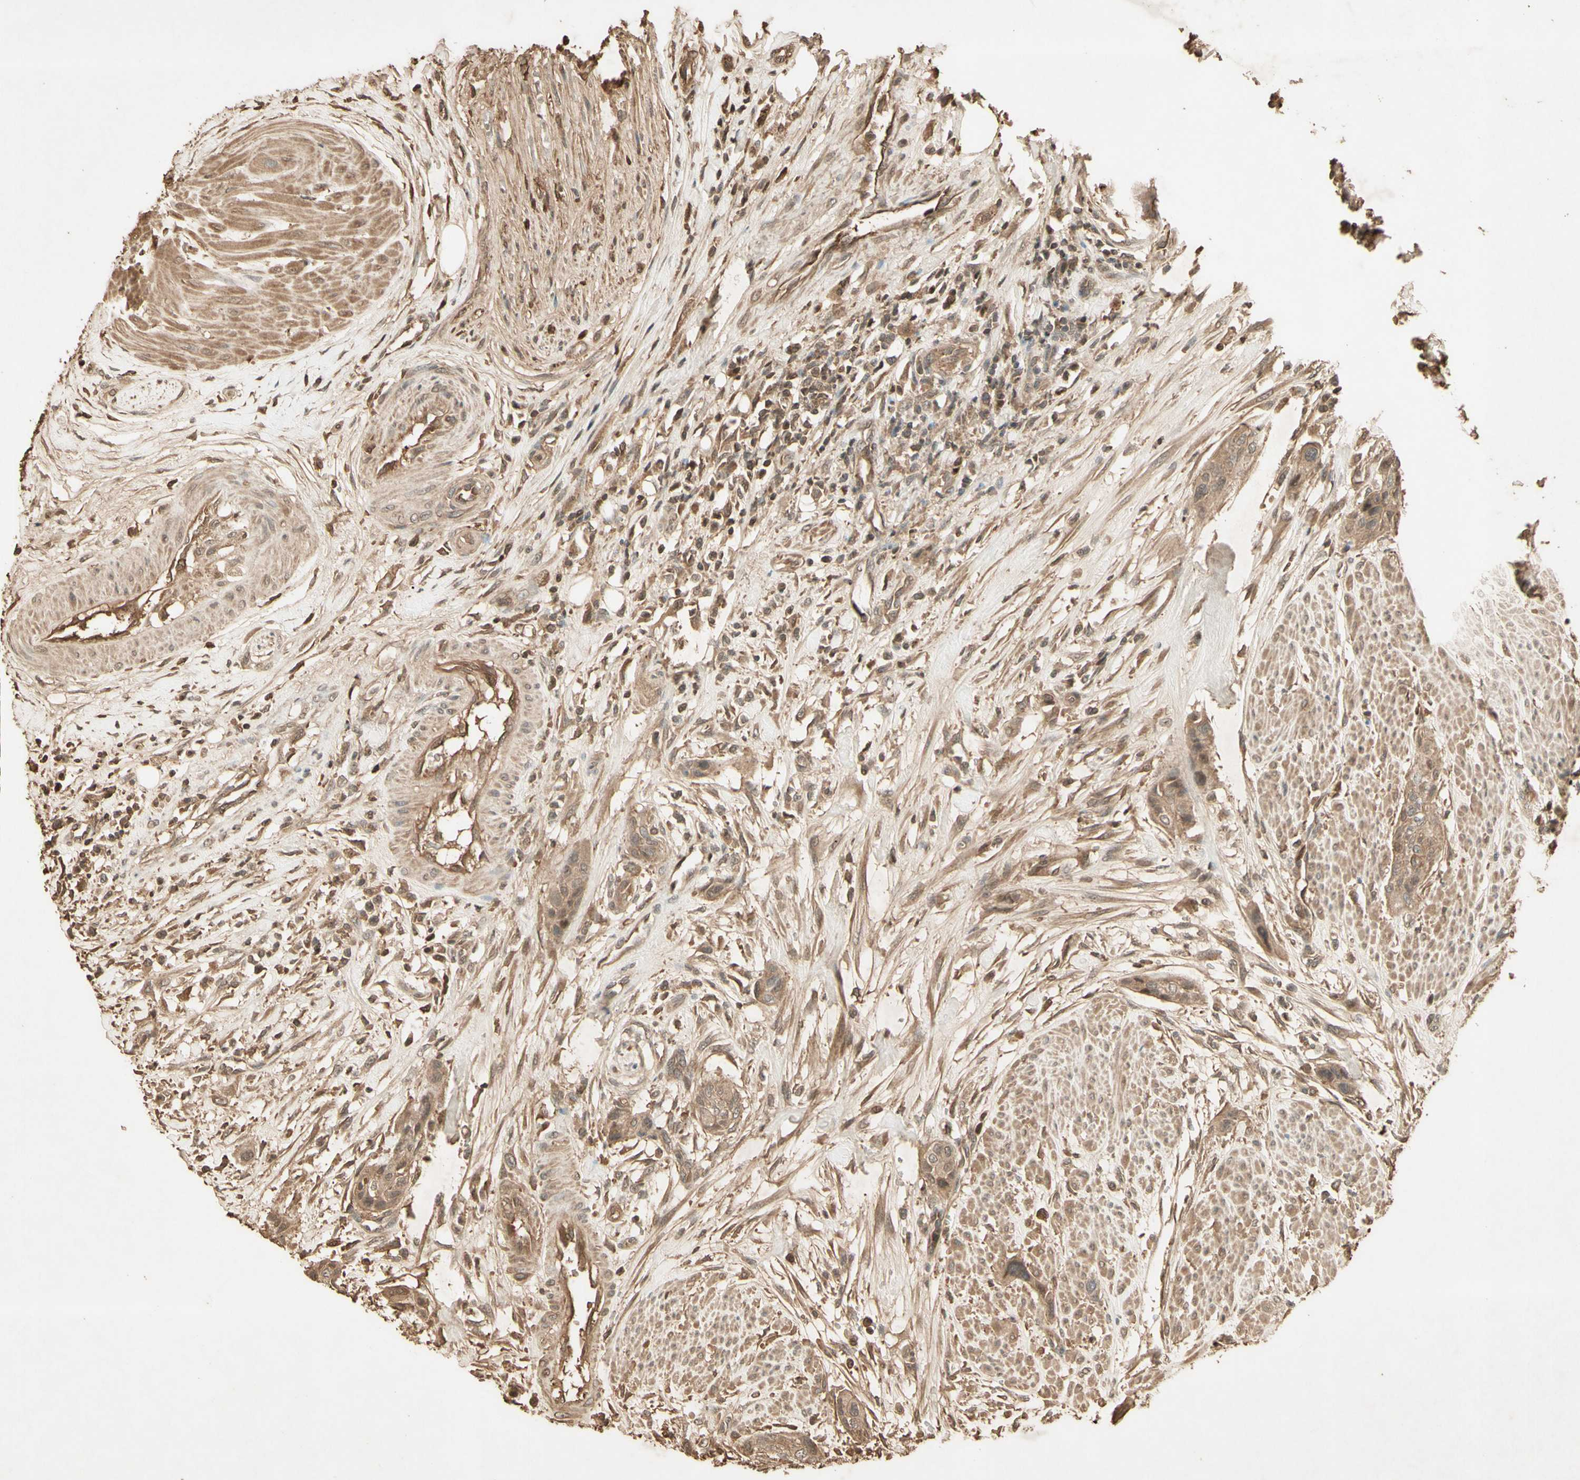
{"staining": {"intensity": "moderate", "quantity": ">75%", "location": "cytoplasmic/membranous"}, "tissue": "urothelial cancer", "cell_type": "Tumor cells", "image_type": "cancer", "snomed": [{"axis": "morphology", "description": "Urothelial carcinoma, High grade"}, {"axis": "topography", "description": "Urinary bladder"}], "caption": "A histopathology image of human urothelial carcinoma (high-grade) stained for a protein demonstrates moderate cytoplasmic/membranous brown staining in tumor cells.", "gene": "SMAD9", "patient": {"sex": "male", "age": 35}}